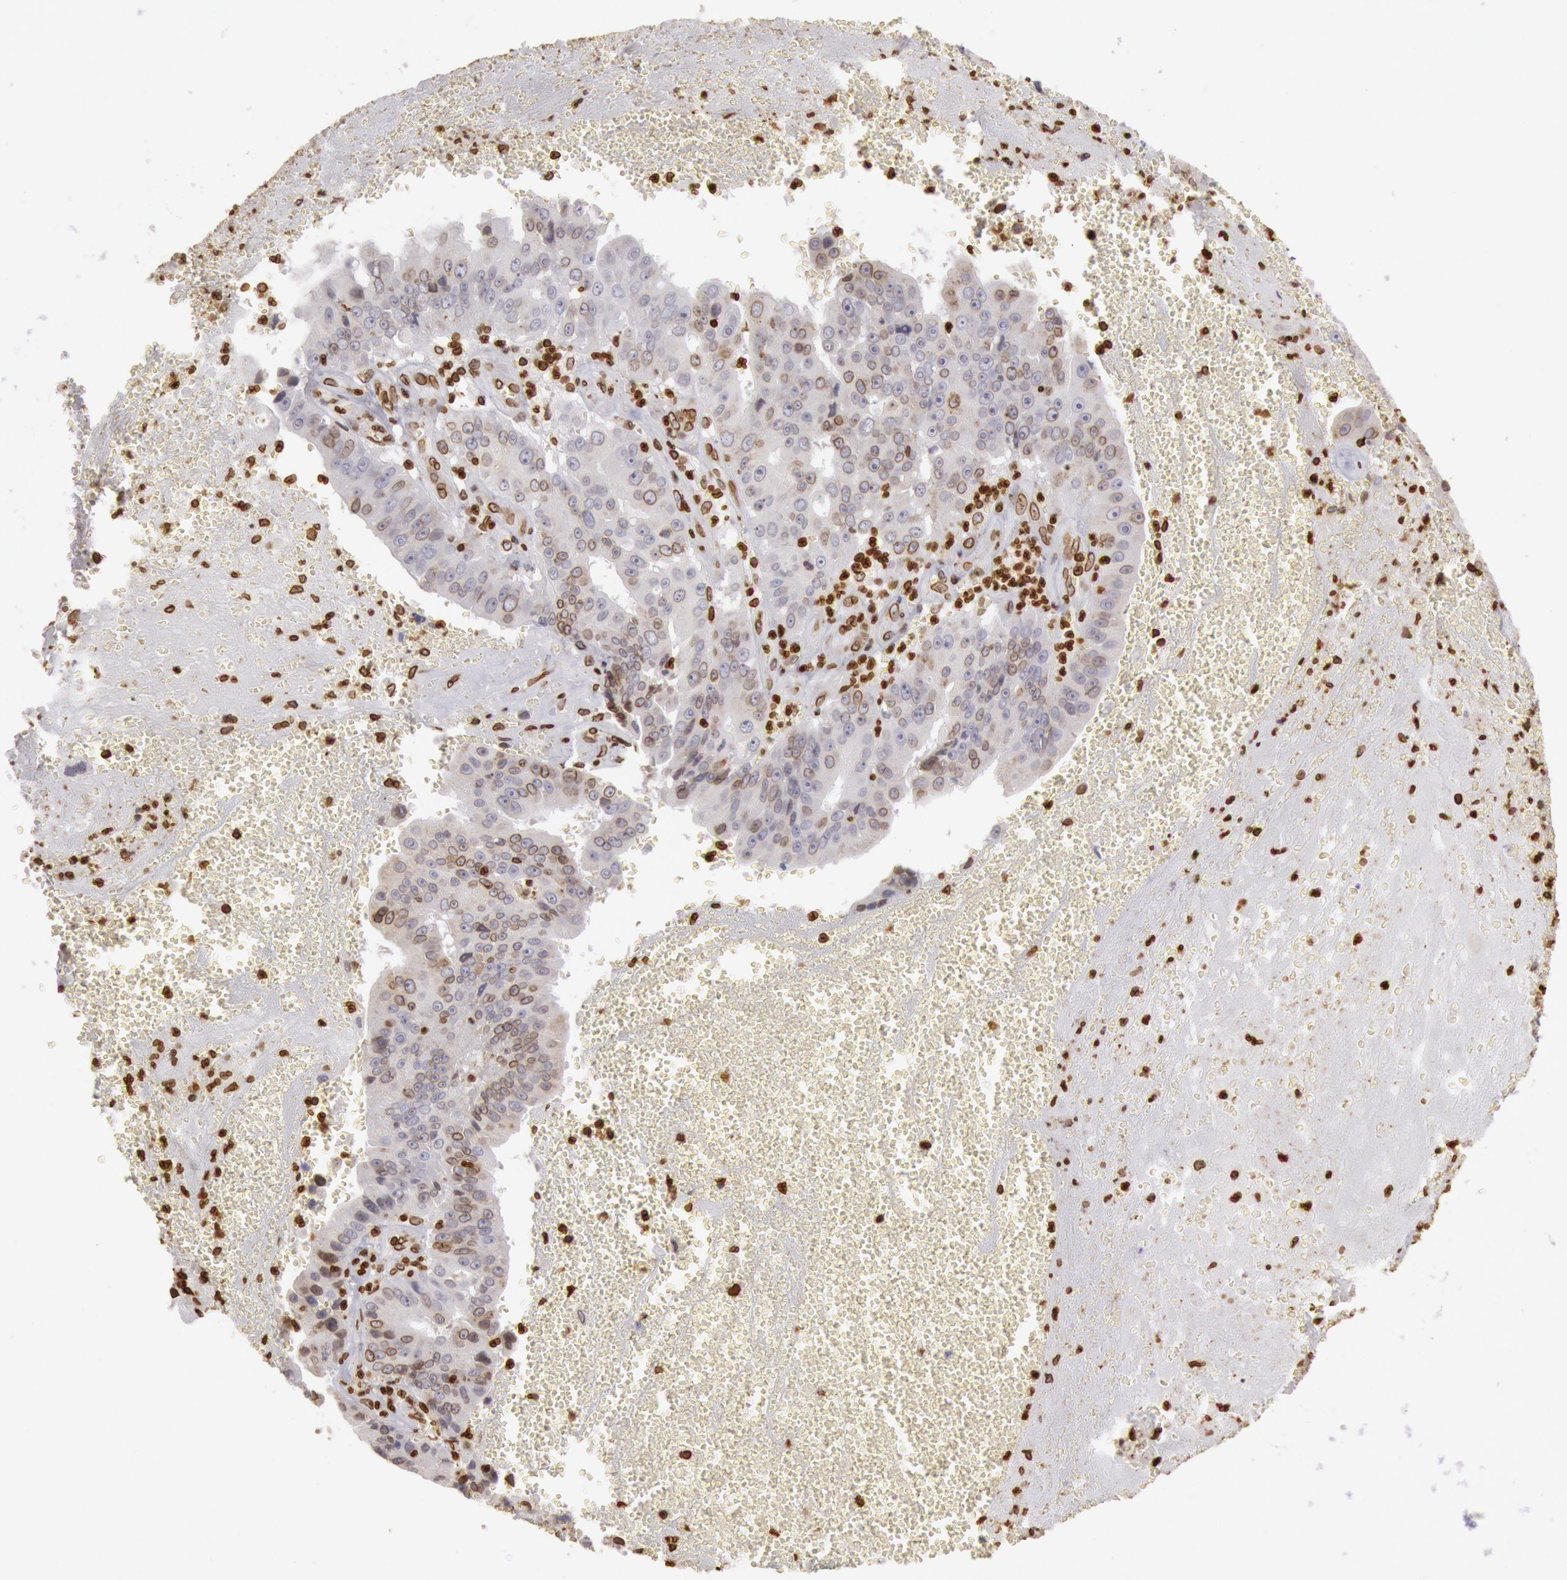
{"staining": {"intensity": "weak", "quantity": "25%-75%", "location": "cytoplasmic/membranous,nuclear"}, "tissue": "liver cancer", "cell_type": "Tumor cells", "image_type": "cancer", "snomed": [{"axis": "morphology", "description": "Cholangiocarcinoma"}, {"axis": "topography", "description": "Liver"}], "caption": "The histopathology image displays staining of liver cancer, revealing weak cytoplasmic/membranous and nuclear protein staining (brown color) within tumor cells.", "gene": "SUN2", "patient": {"sex": "female", "age": 79}}